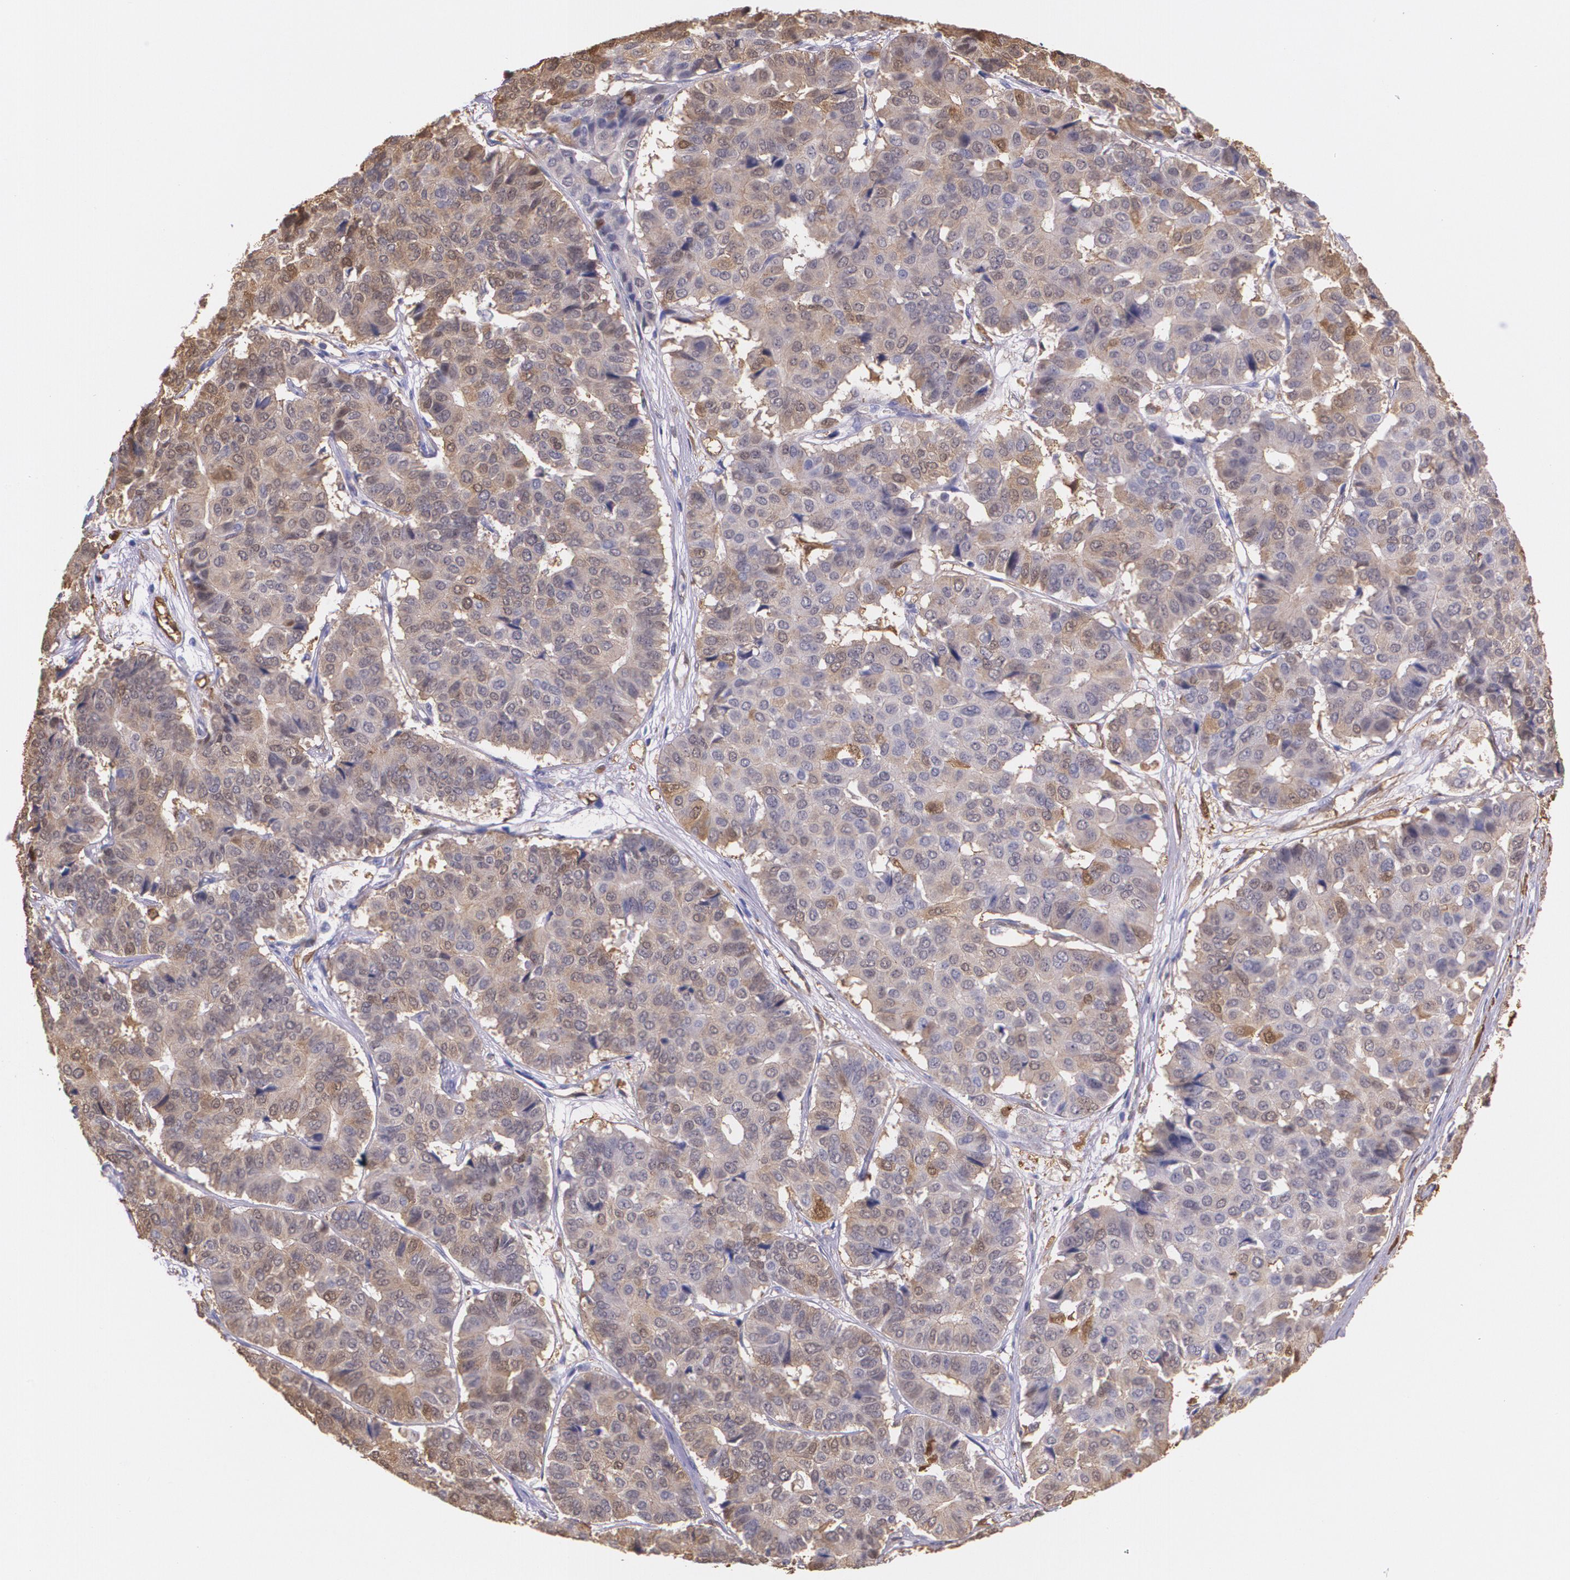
{"staining": {"intensity": "weak", "quantity": "<25%", "location": "cytoplasmic/membranous,nuclear"}, "tissue": "pancreatic cancer", "cell_type": "Tumor cells", "image_type": "cancer", "snomed": [{"axis": "morphology", "description": "Adenocarcinoma, NOS"}, {"axis": "topography", "description": "Pancreas"}], "caption": "Tumor cells show no significant expression in pancreatic cancer.", "gene": "MMP2", "patient": {"sex": "male", "age": 50}}